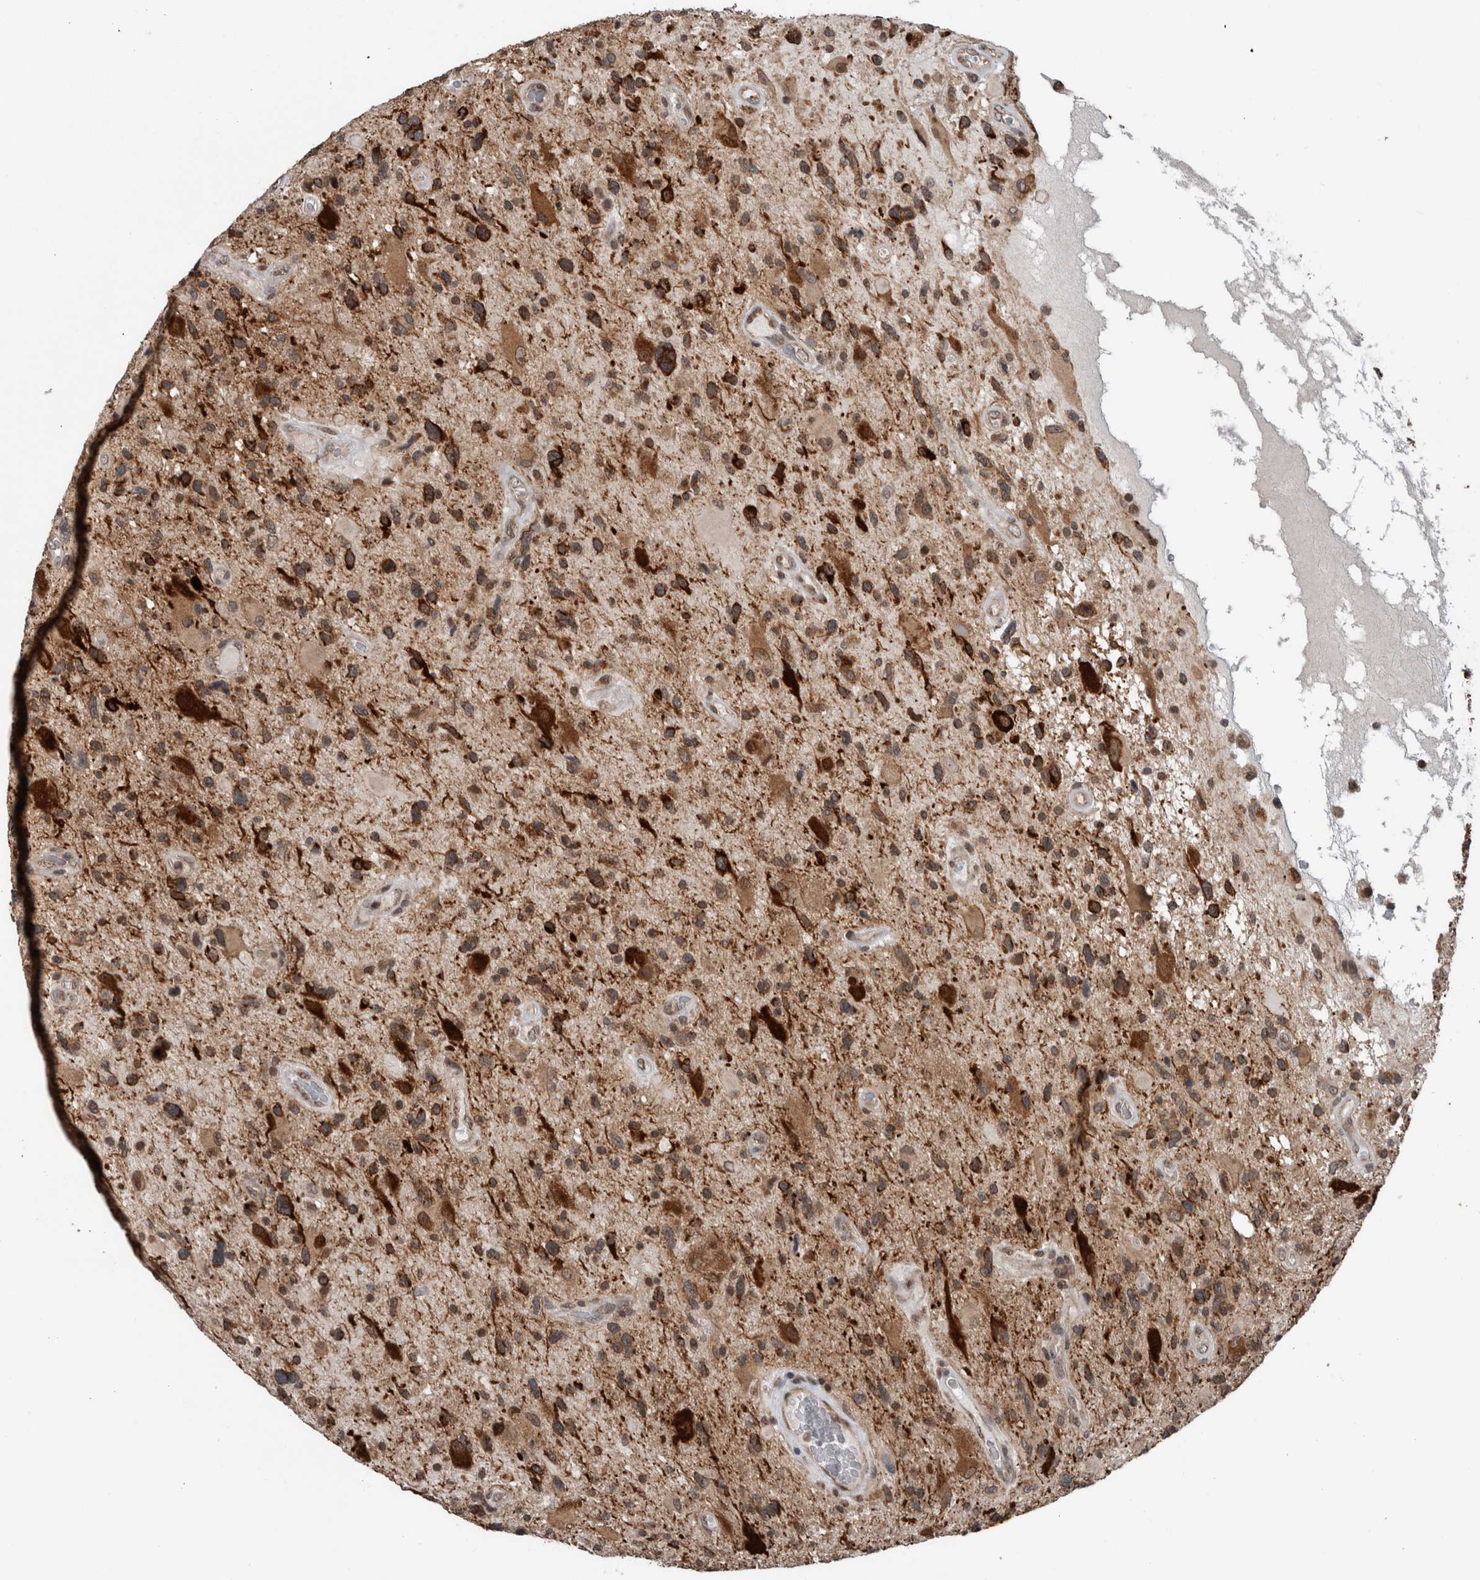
{"staining": {"intensity": "moderate", "quantity": ">75%", "location": "cytoplasmic/membranous"}, "tissue": "glioma", "cell_type": "Tumor cells", "image_type": "cancer", "snomed": [{"axis": "morphology", "description": "Glioma, malignant, High grade"}, {"axis": "topography", "description": "Brain"}], "caption": "A brown stain highlights moderate cytoplasmic/membranous positivity of a protein in human glioma tumor cells. The protein of interest is shown in brown color, while the nuclei are stained blue.", "gene": "ENY2", "patient": {"sex": "male", "age": 33}}